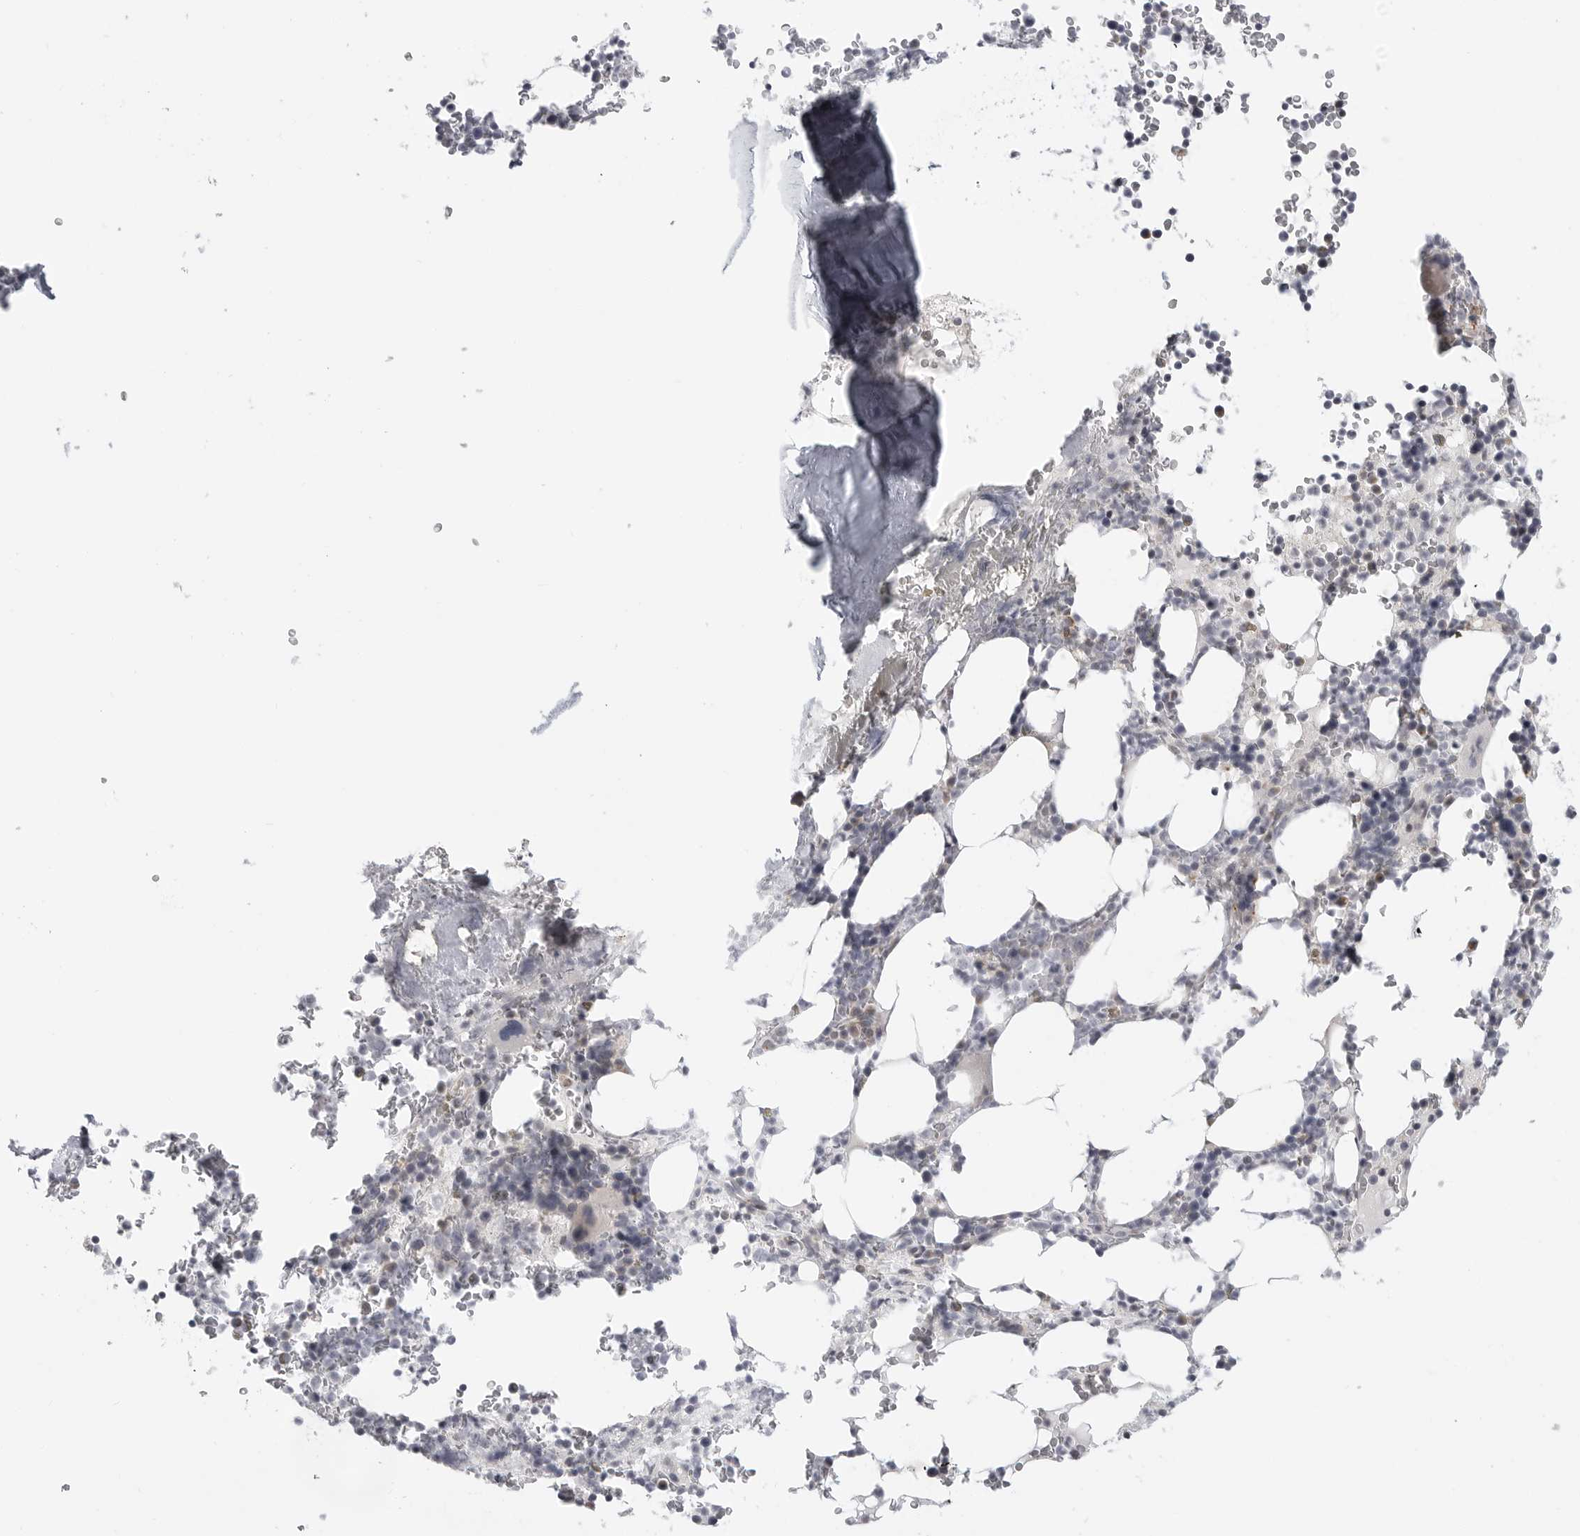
{"staining": {"intensity": "negative", "quantity": "none", "location": "none"}, "tissue": "bone marrow", "cell_type": "Hematopoietic cells", "image_type": "normal", "snomed": [{"axis": "morphology", "description": "Normal tissue, NOS"}, {"axis": "topography", "description": "Bone marrow"}], "caption": "Photomicrograph shows no significant protein positivity in hematopoietic cells of benign bone marrow.", "gene": "MAP7D1", "patient": {"sex": "male", "age": 58}}